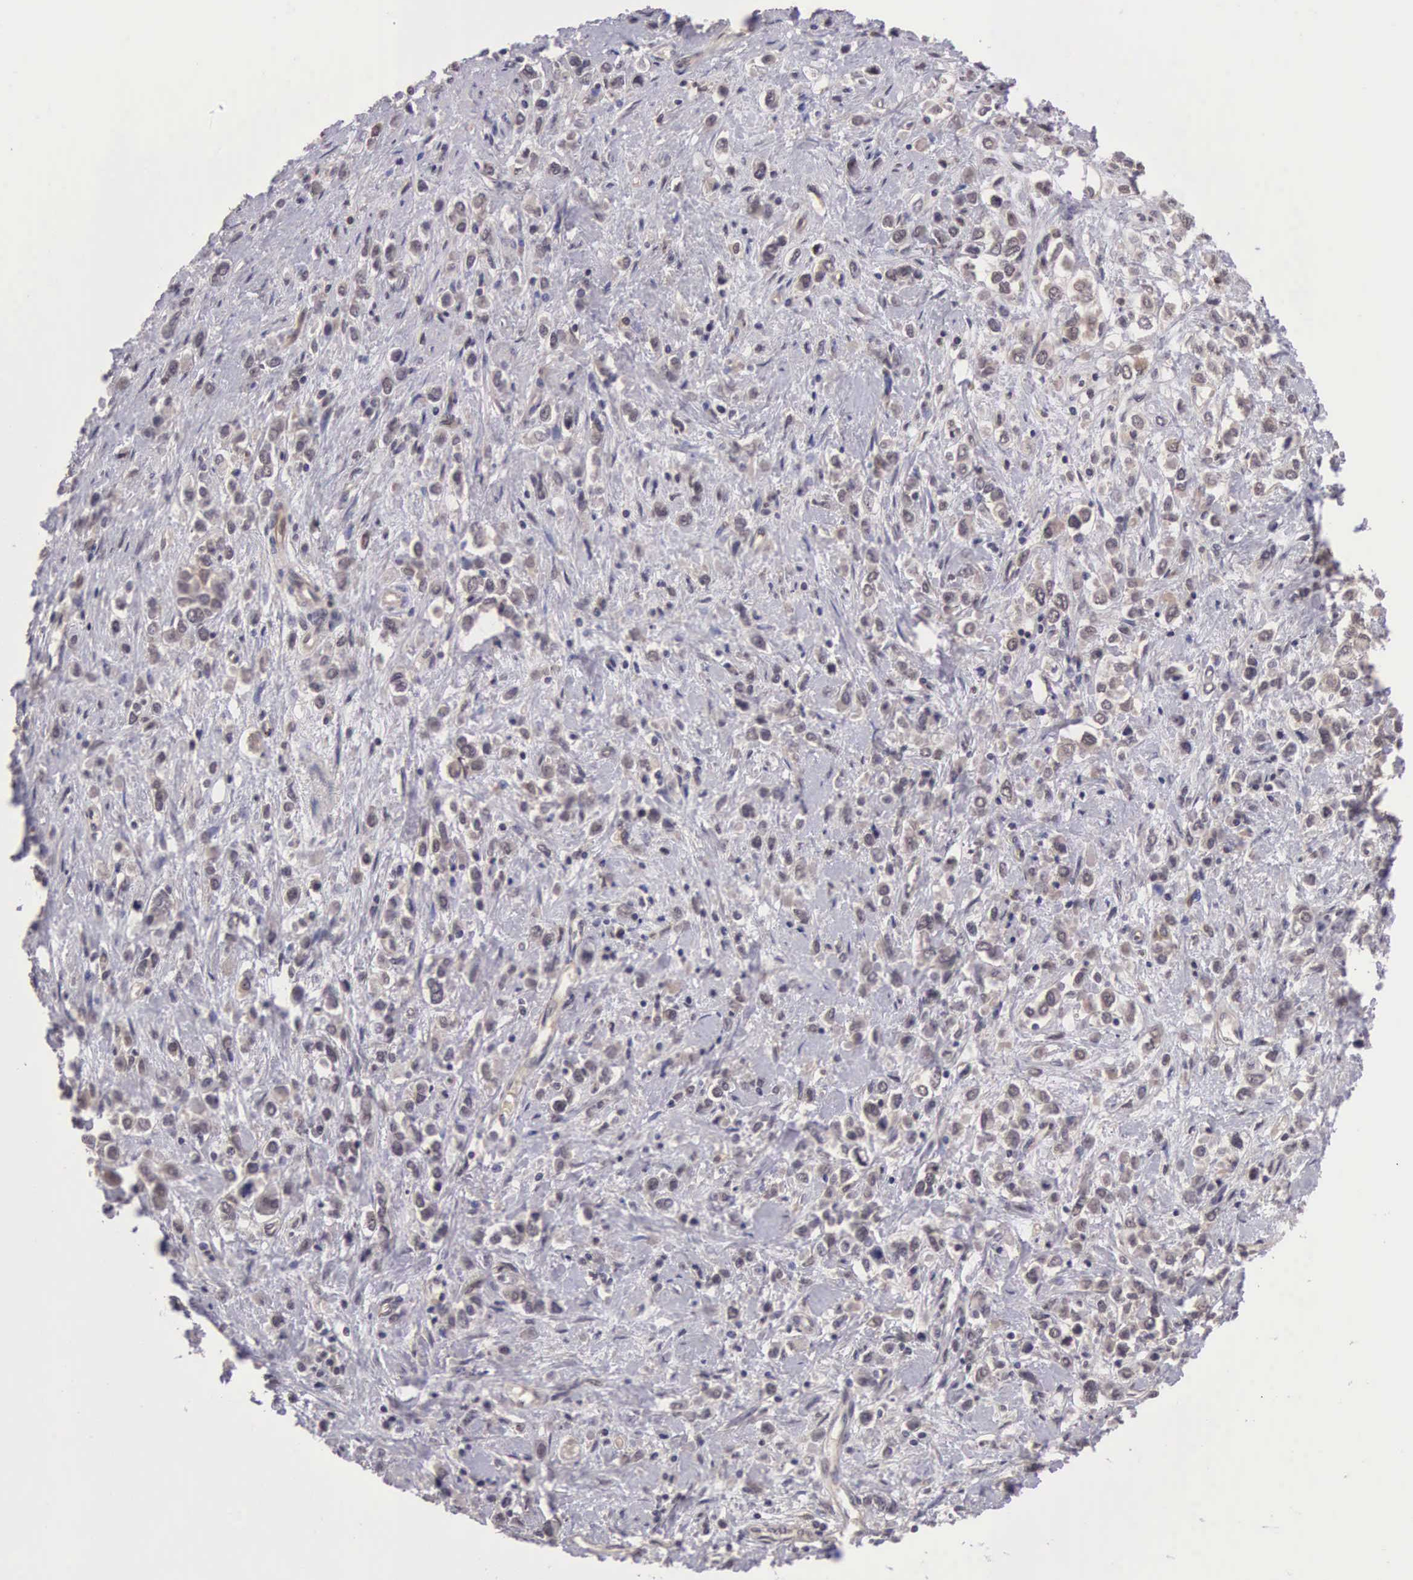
{"staining": {"intensity": "weak", "quantity": ">75%", "location": "cytoplasmic/membranous"}, "tissue": "stomach cancer", "cell_type": "Tumor cells", "image_type": "cancer", "snomed": [{"axis": "morphology", "description": "Adenocarcinoma, NOS"}, {"axis": "topography", "description": "Stomach, upper"}], "caption": "Tumor cells reveal weak cytoplasmic/membranous expression in approximately >75% of cells in stomach cancer (adenocarcinoma).", "gene": "VASH1", "patient": {"sex": "male", "age": 76}}